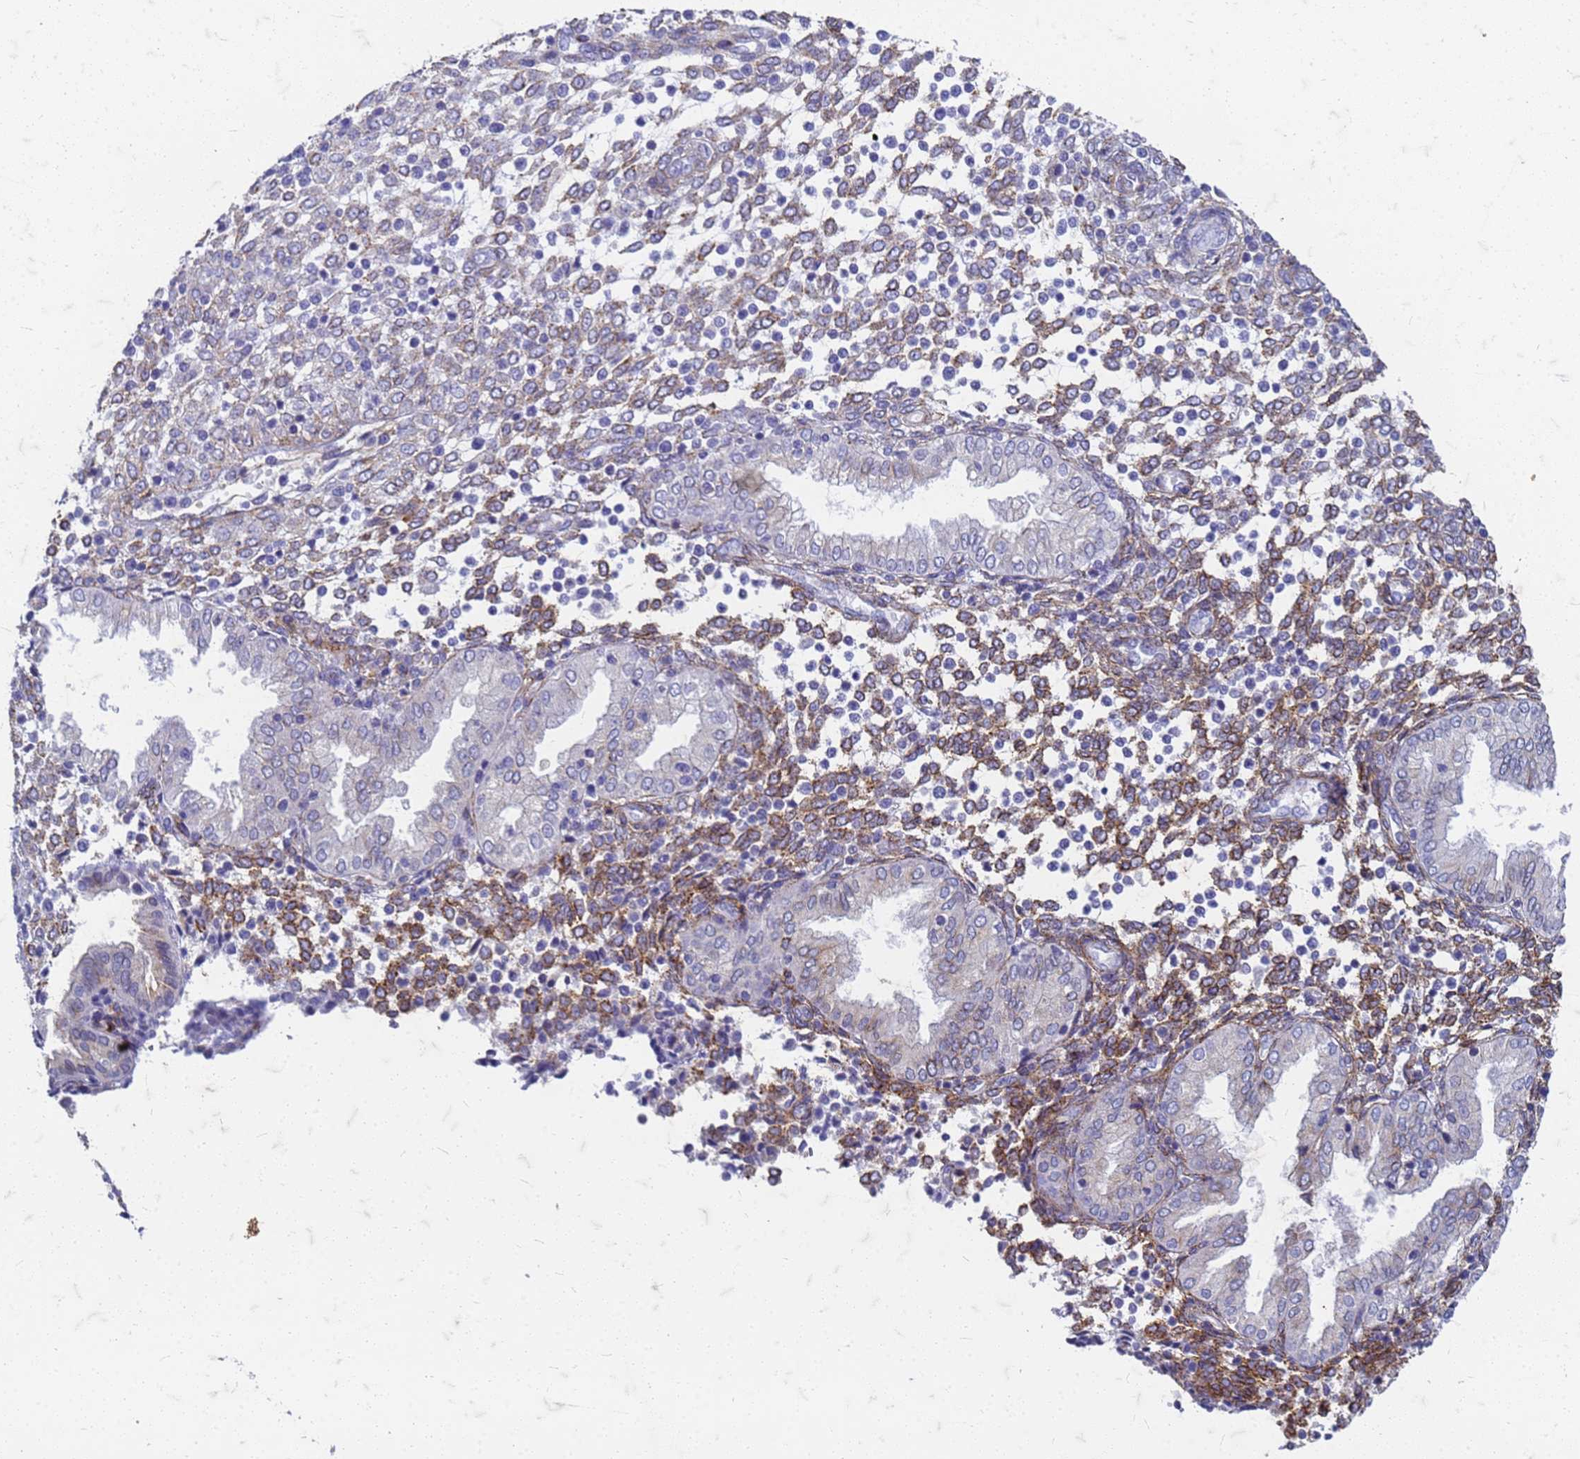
{"staining": {"intensity": "moderate", "quantity": "<25%", "location": "cytoplasmic/membranous"}, "tissue": "endometrium", "cell_type": "Cells in endometrial stroma", "image_type": "normal", "snomed": [{"axis": "morphology", "description": "Normal tissue, NOS"}, {"axis": "topography", "description": "Endometrium"}], "caption": "An immunohistochemistry image of normal tissue is shown. Protein staining in brown highlights moderate cytoplasmic/membranous positivity in endometrium within cells in endometrial stroma.", "gene": "TRIM64B", "patient": {"sex": "female", "age": 53}}